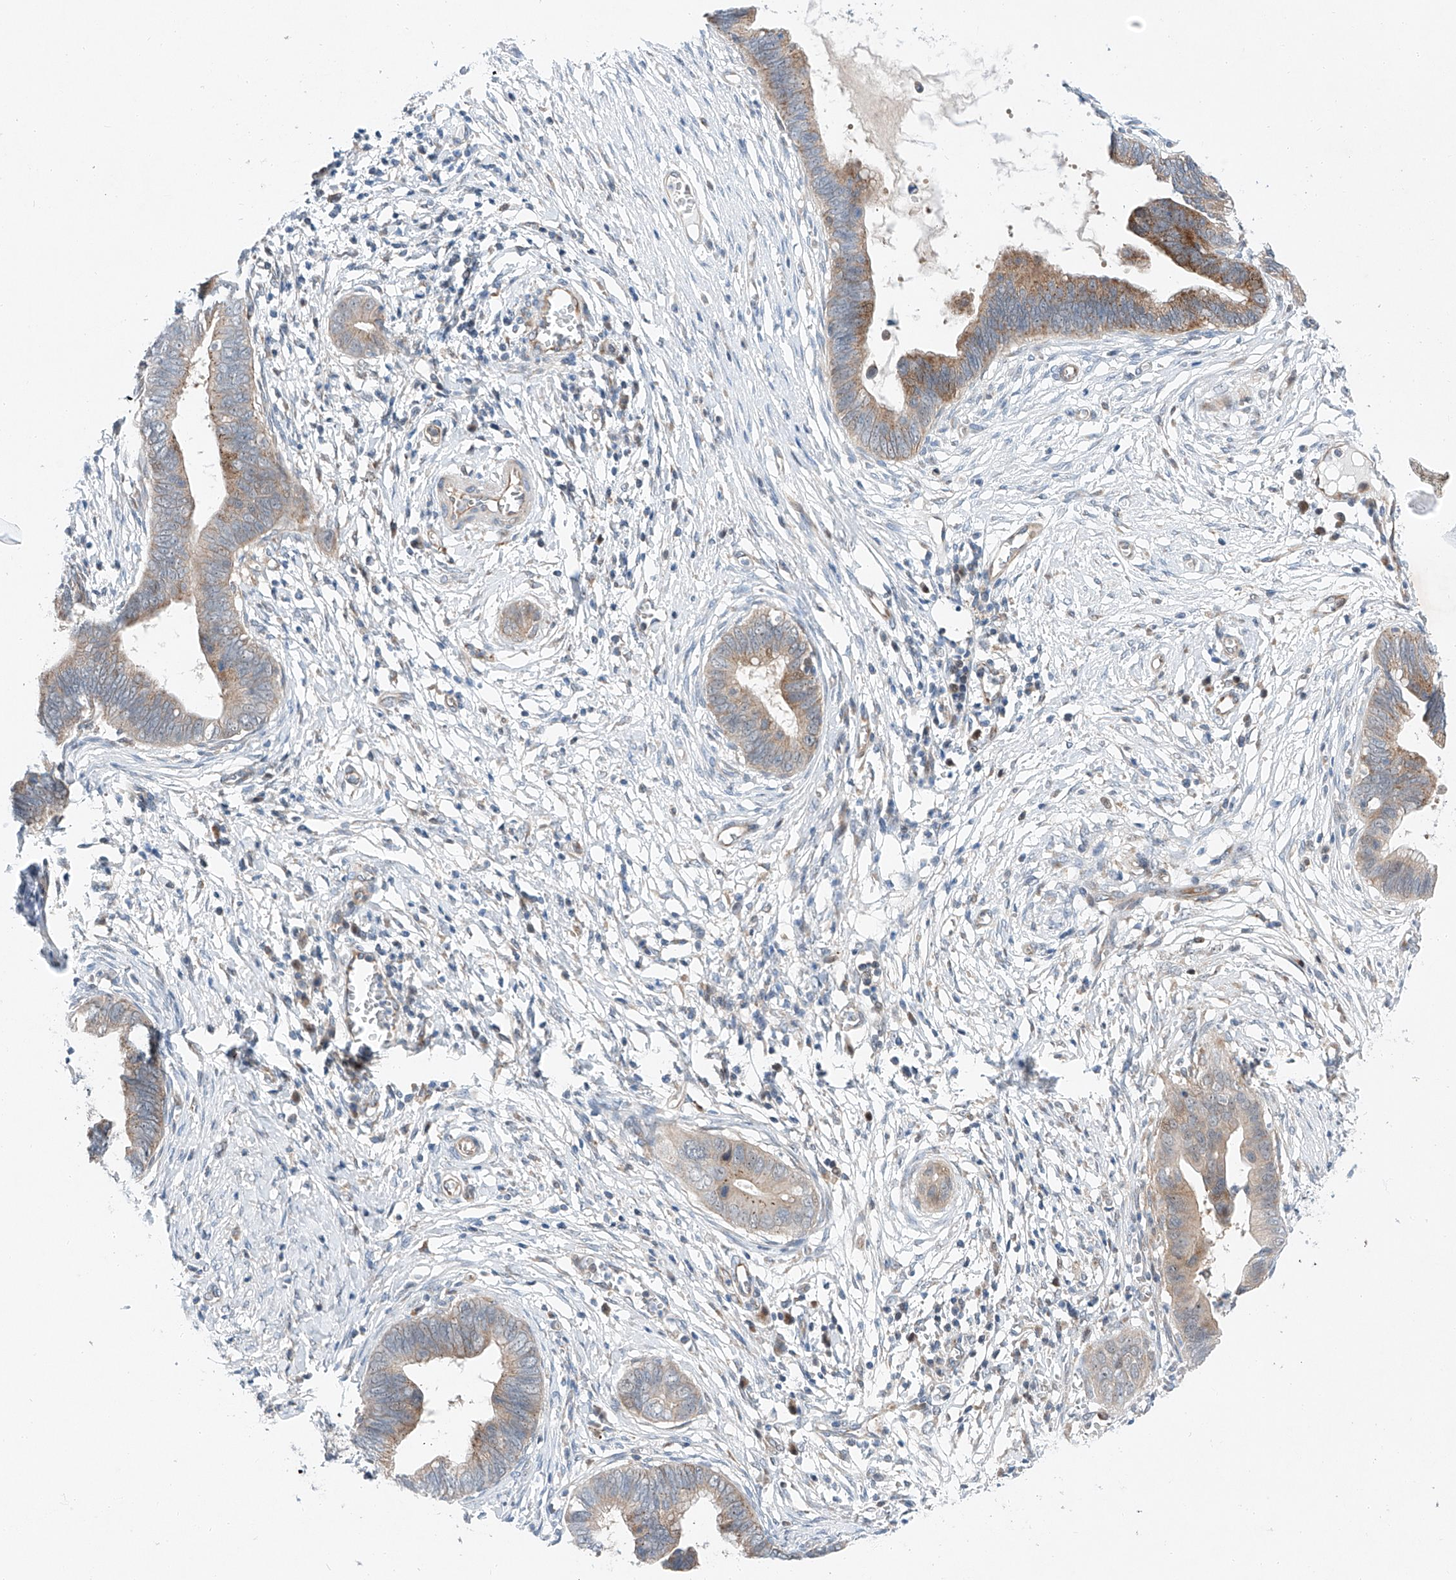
{"staining": {"intensity": "moderate", "quantity": "25%-75%", "location": "cytoplasmic/membranous"}, "tissue": "cervical cancer", "cell_type": "Tumor cells", "image_type": "cancer", "snomed": [{"axis": "morphology", "description": "Adenocarcinoma, NOS"}, {"axis": "topography", "description": "Cervix"}], "caption": "Immunohistochemical staining of human cervical cancer shows medium levels of moderate cytoplasmic/membranous positivity in approximately 25%-75% of tumor cells. (Brightfield microscopy of DAB IHC at high magnification).", "gene": "CLDND1", "patient": {"sex": "female", "age": 44}}